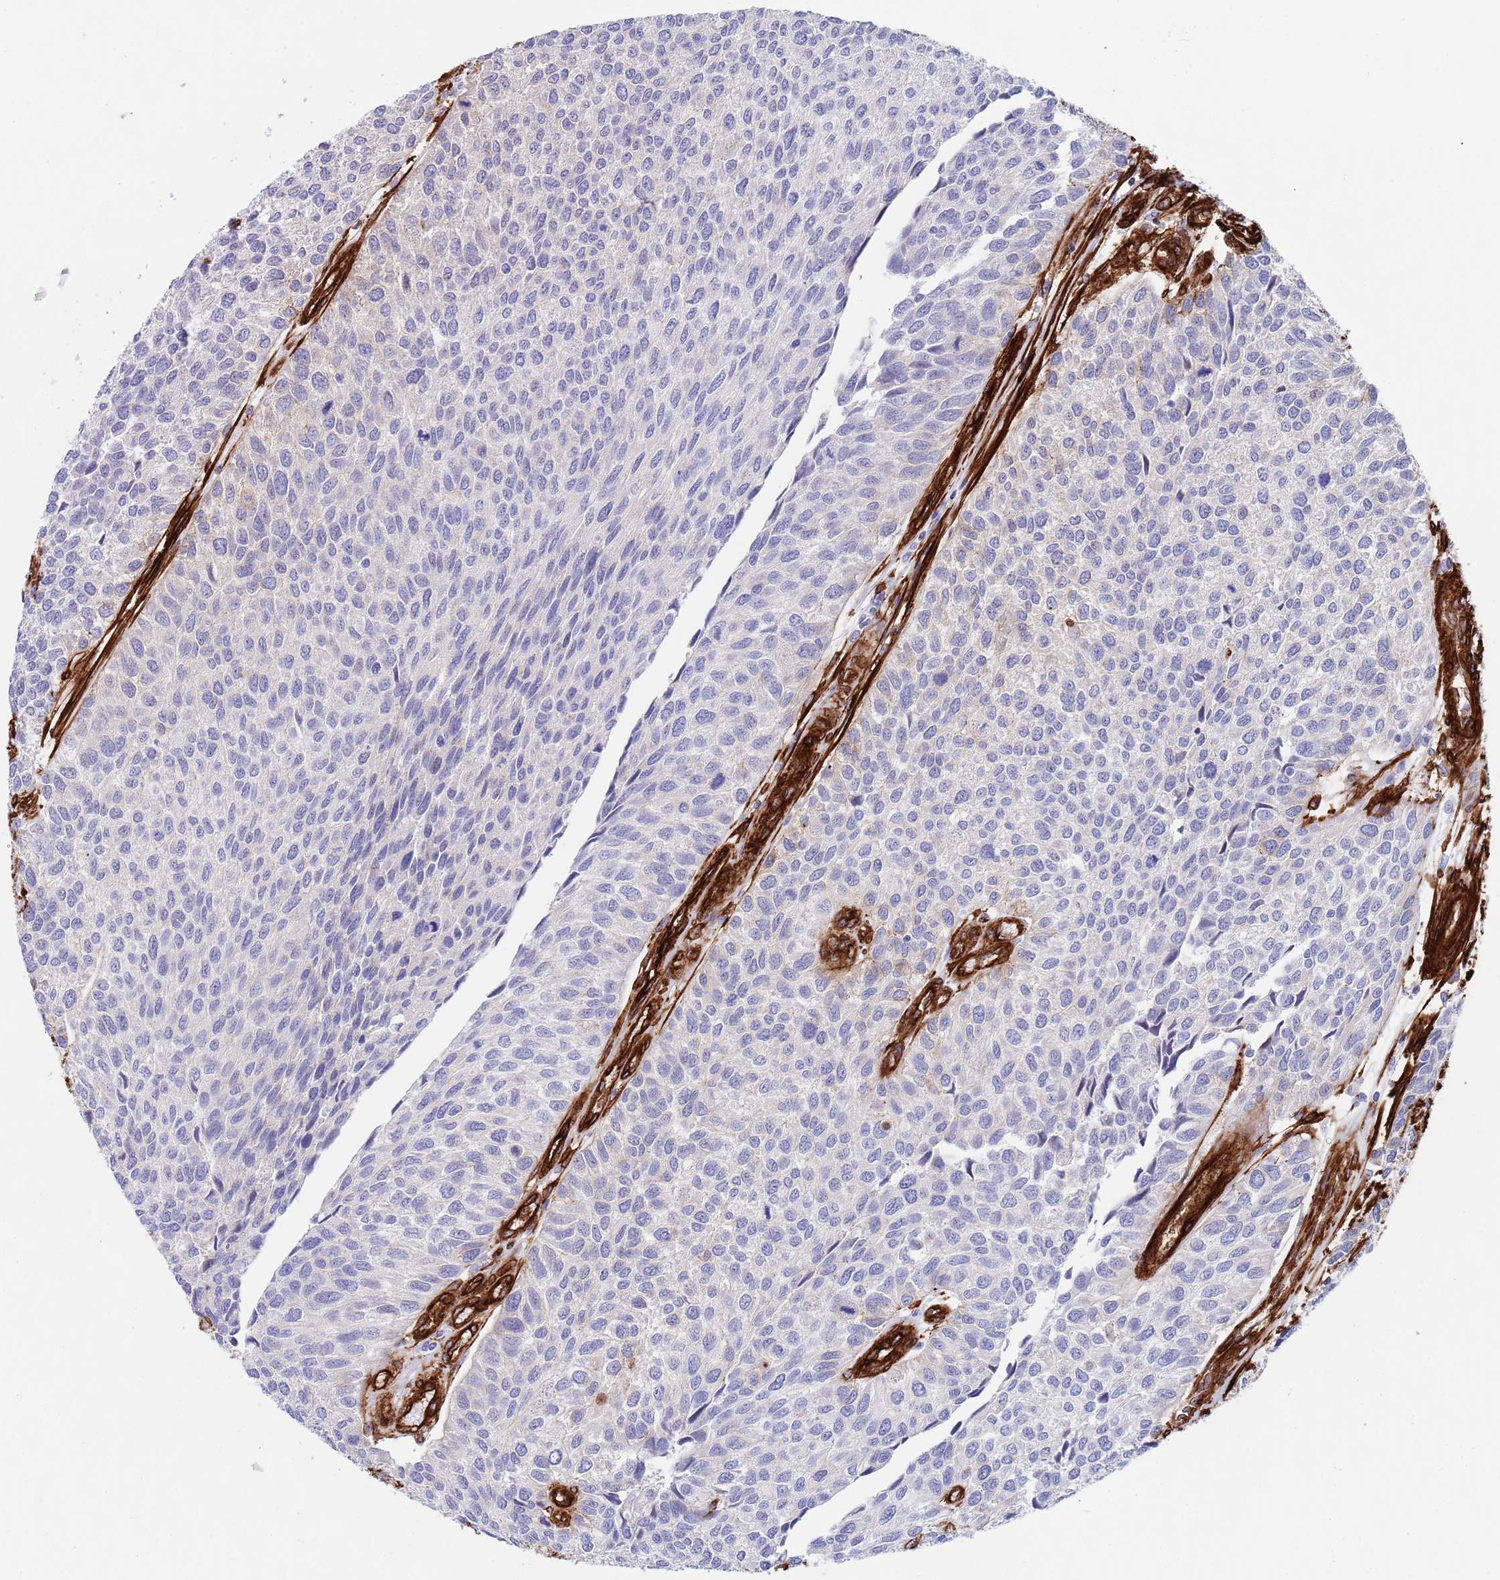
{"staining": {"intensity": "negative", "quantity": "none", "location": "none"}, "tissue": "urothelial cancer", "cell_type": "Tumor cells", "image_type": "cancer", "snomed": [{"axis": "morphology", "description": "Urothelial carcinoma, NOS"}, {"axis": "topography", "description": "Urinary bladder"}], "caption": "A high-resolution photomicrograph shows immunohistochemistry staining of transitional cell carcinoma, which shows no significant staining in tumor cells.", "gene": "CAV2", "patient": {"sex": "male", "age": 55}}